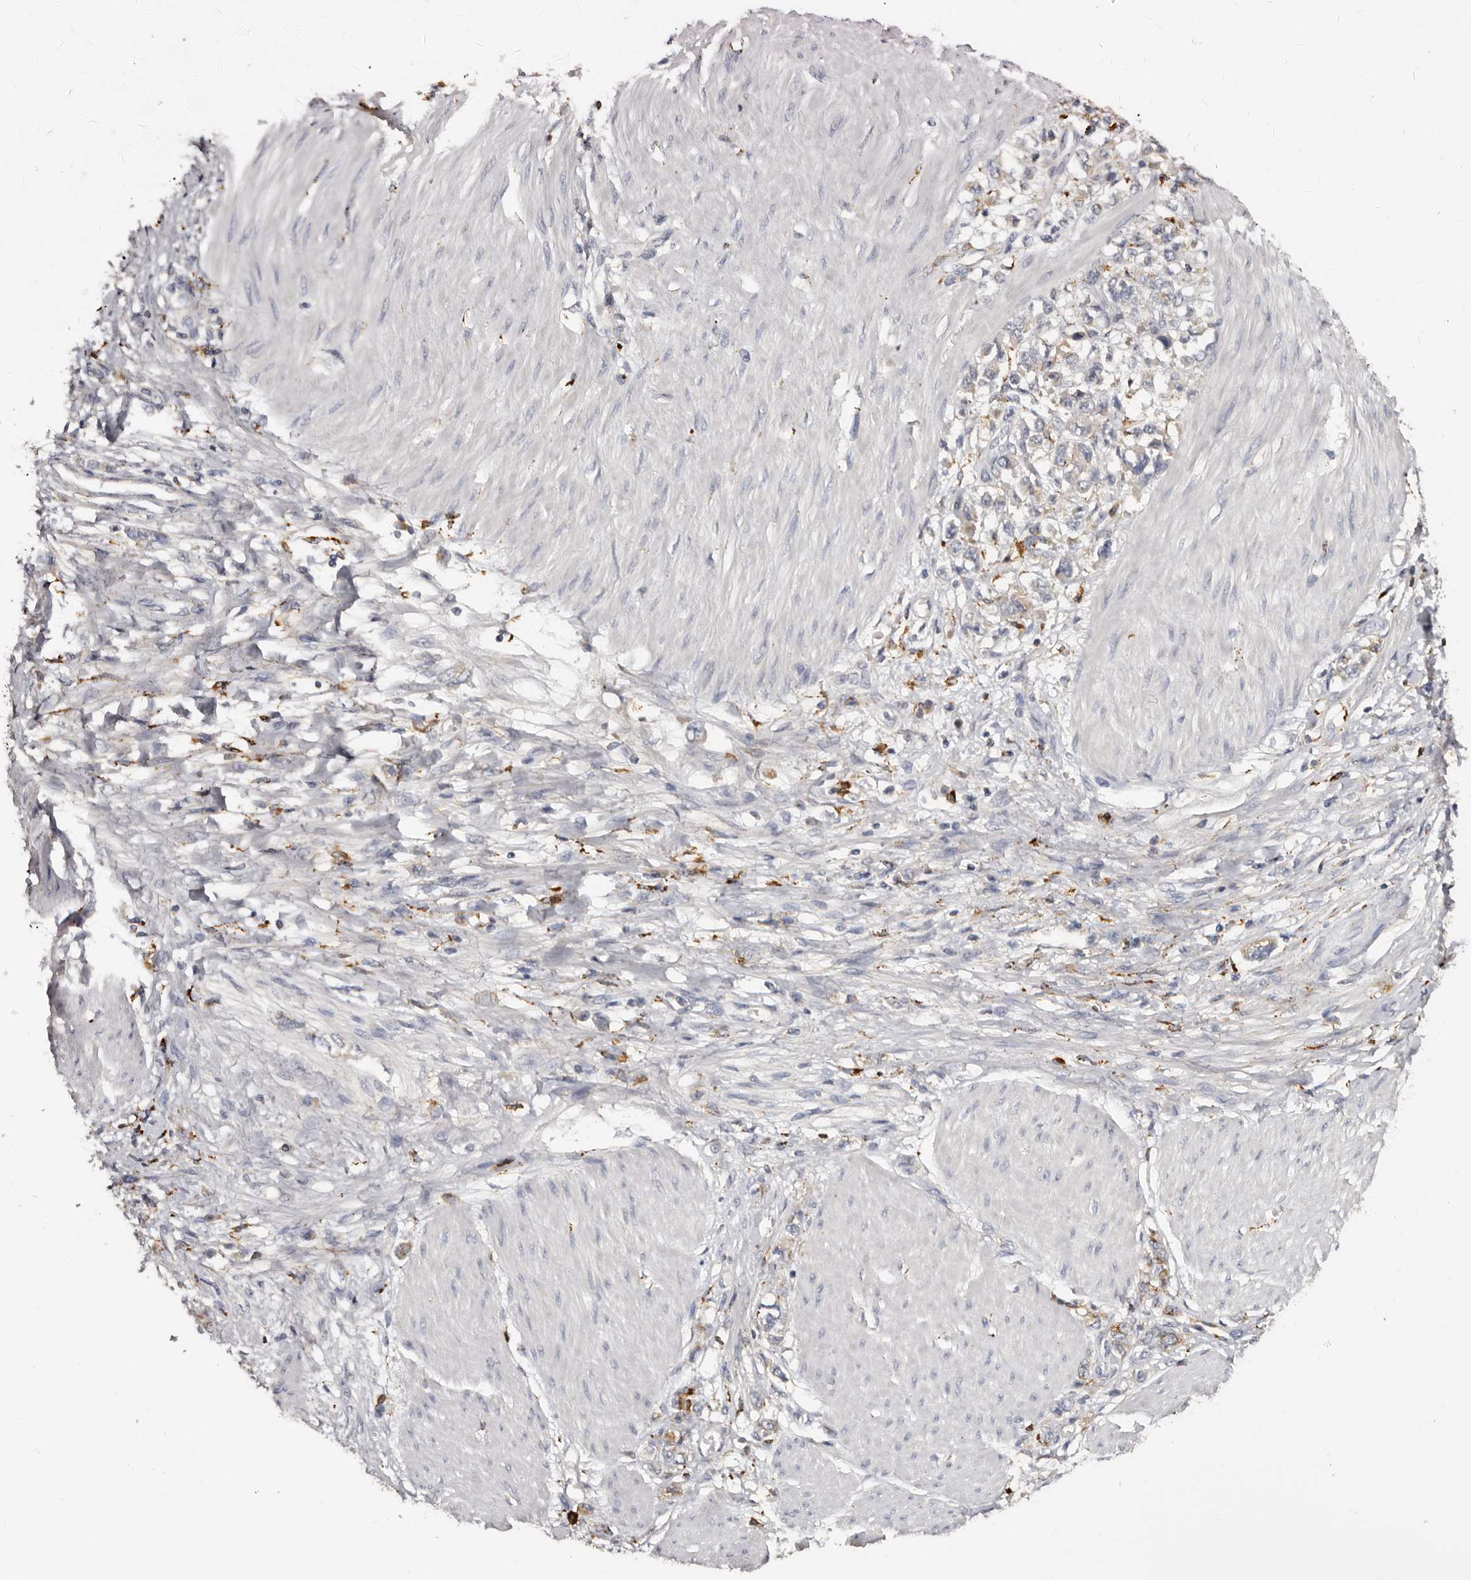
{"staining": {"intensity": "weak", "quantity": "25%-75%", "location": "cytoplasmic/membranous"}, "tissue": "stomach cancer", "cell_type": "Tumor cells", "image_type": "cancer", "snomed": [{"axis": "morphology", "description": "Adenocarcinoma, NOS"}, {"axis": "topography", "description": "Stomach"}], "caption": "An image showing weak cytoplasmic/membranous staining in approximately 25%-75% of tumor cells in stomach cancer (adenocarcinoma), as visualized by brown immunohistochemical staining.", "gene": "DAP", "patient": {"sex": "female", "age": 76}}